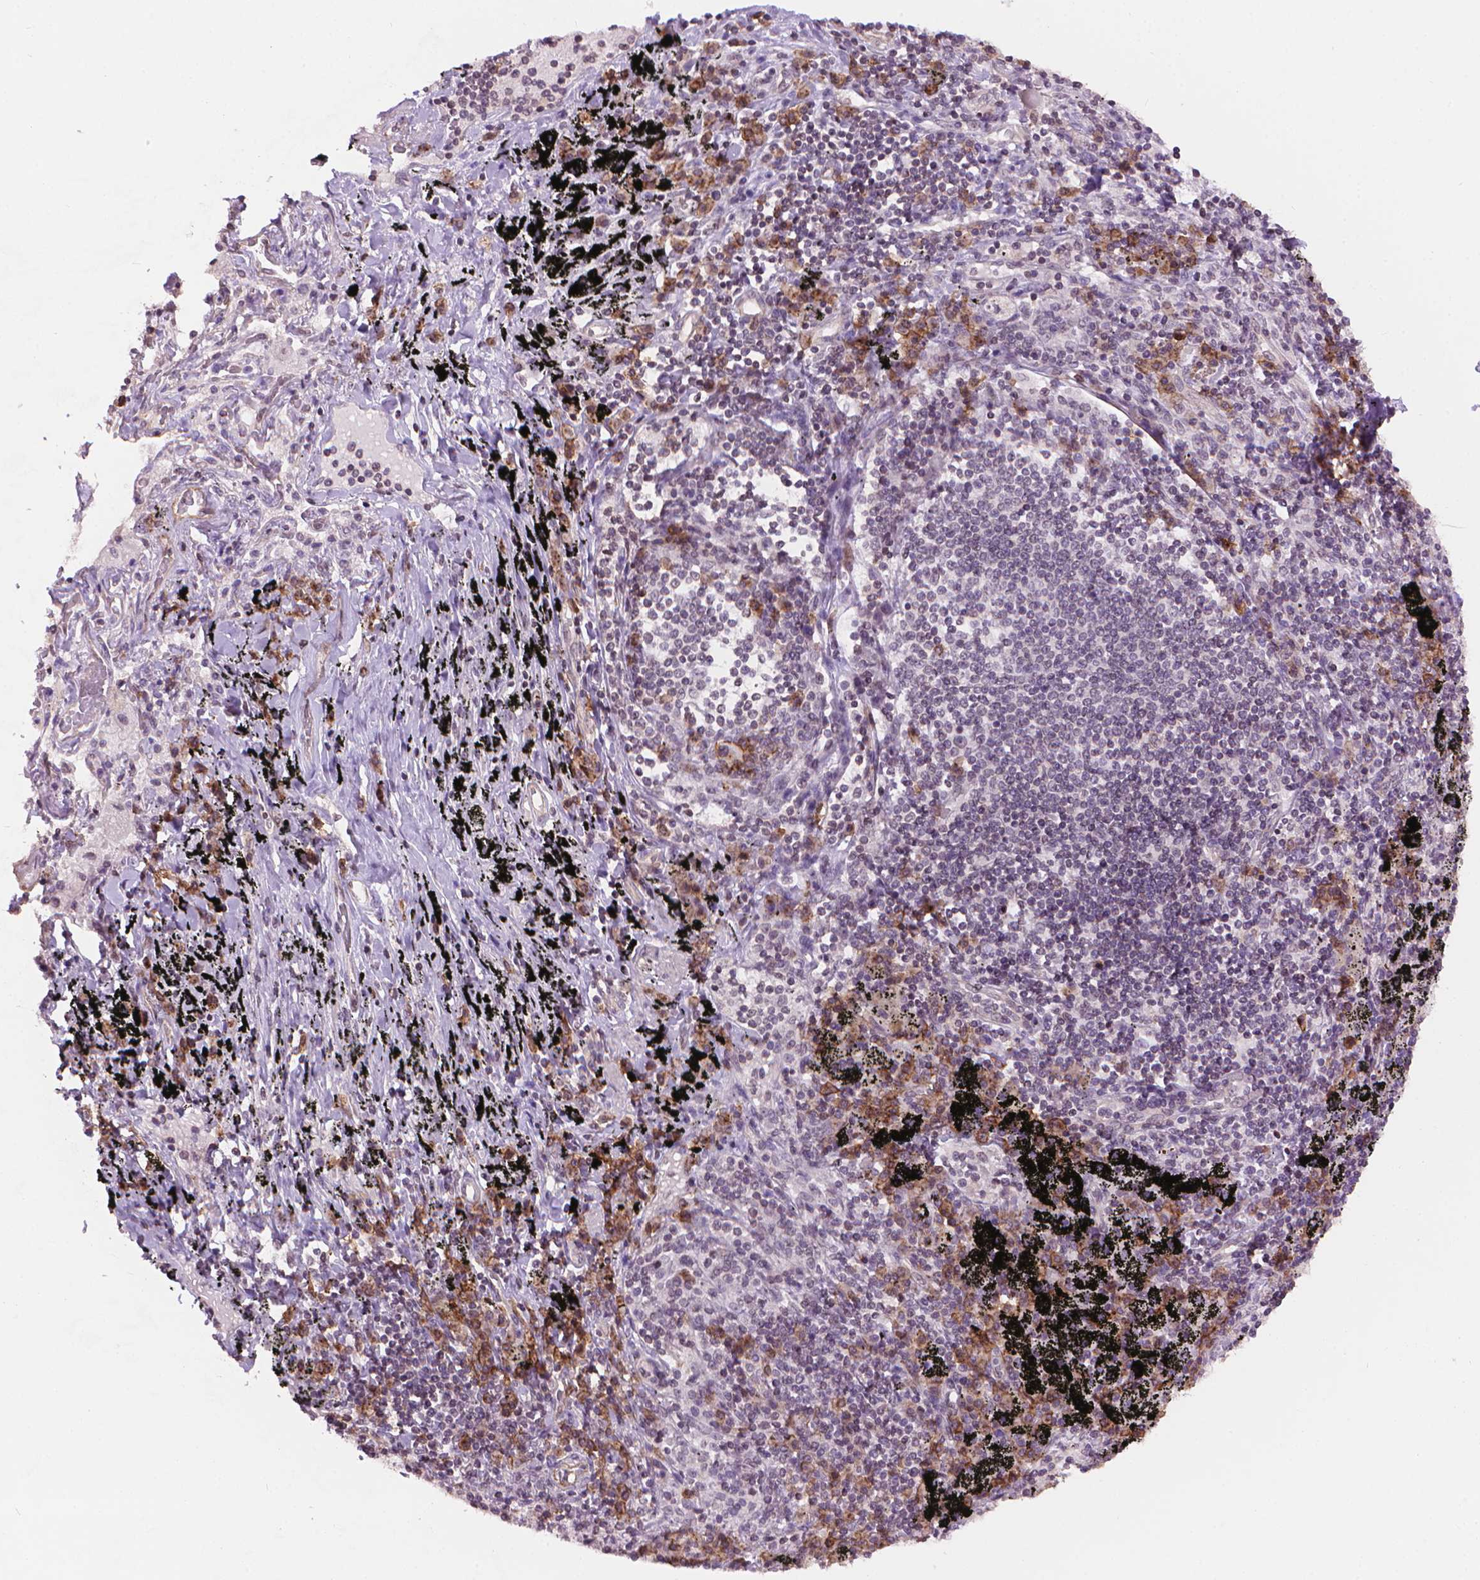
{"staining": {"intensity": "negative", "quantity": "none", "location": "none"}, "tissue": "adipose tissue", "cell_type": "Adipocytes", "image_type": "normal", "snomed": [{"axis": "morphology", "description": "Normal tissue, NOS"}, {"axis": "topography", "description": "Bronchus"}, {"axis": "topography", "description": "Lung"}], "caption": "Photomicrograph shows no significant protein staining in adipocytes of normal adipose tissue. (DAB immunohistochemistry visualized using brightfield microscopy, high magnification).", "gene": "TMEM184A", "patient": {"sex": "female", "age": 57}}